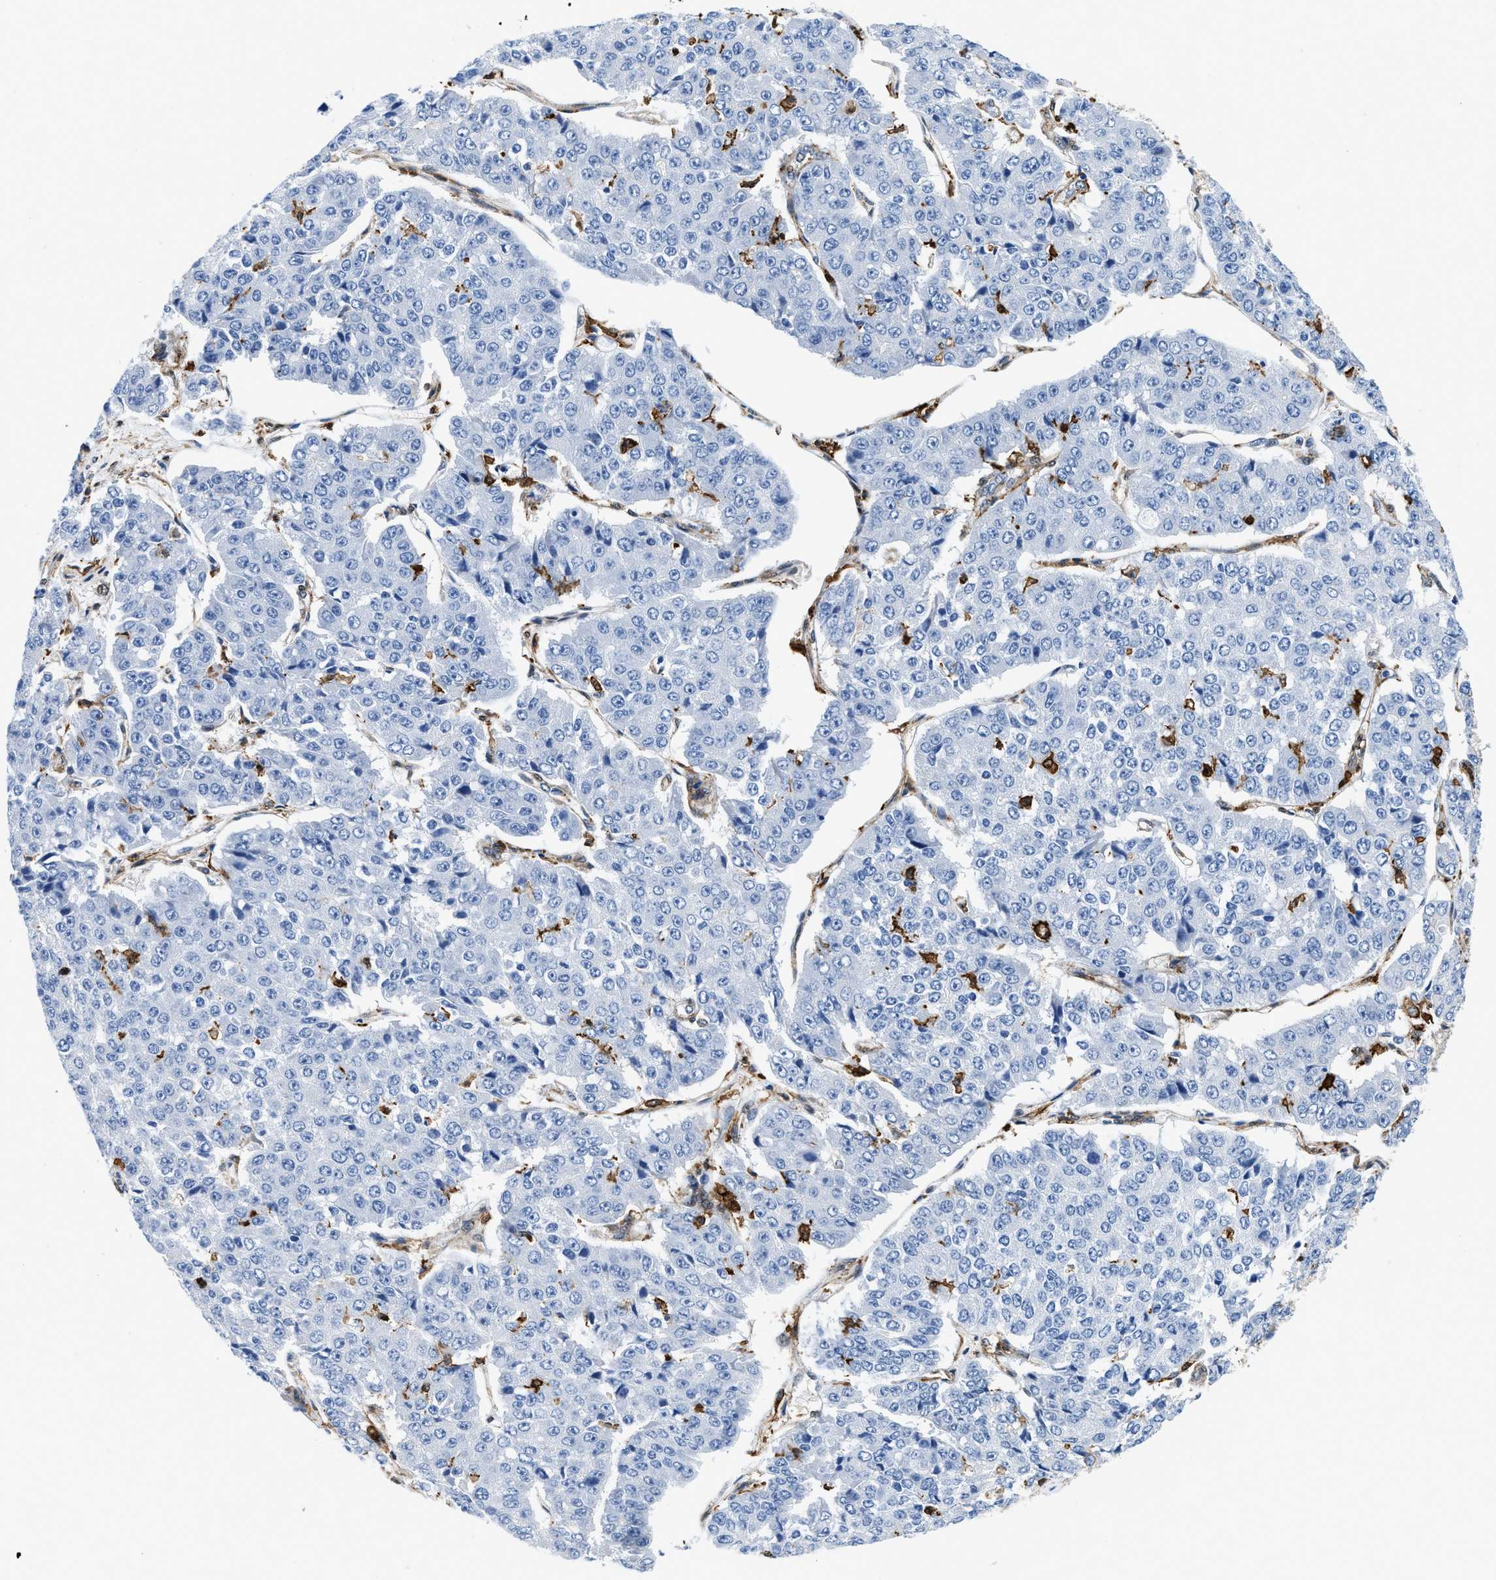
{"staining": {"intensity": "negative", "quantity": "none", "location": "none"}, "tissue": "pancreatic cancer", "cell_type": "Tumor cells", "image_type": "cancer", "snomed": [{"axis": "morphology", "description": "Adenocarcinoma, NOS"}, {"axis": "topography", "description": "Pancreas"}], "caption": "There is no significant positivity in tumor cells of pancreatic cancer (adenocarcinoma).", "gene": "GSN", "patient": {"sex": "male", "age": 50}}